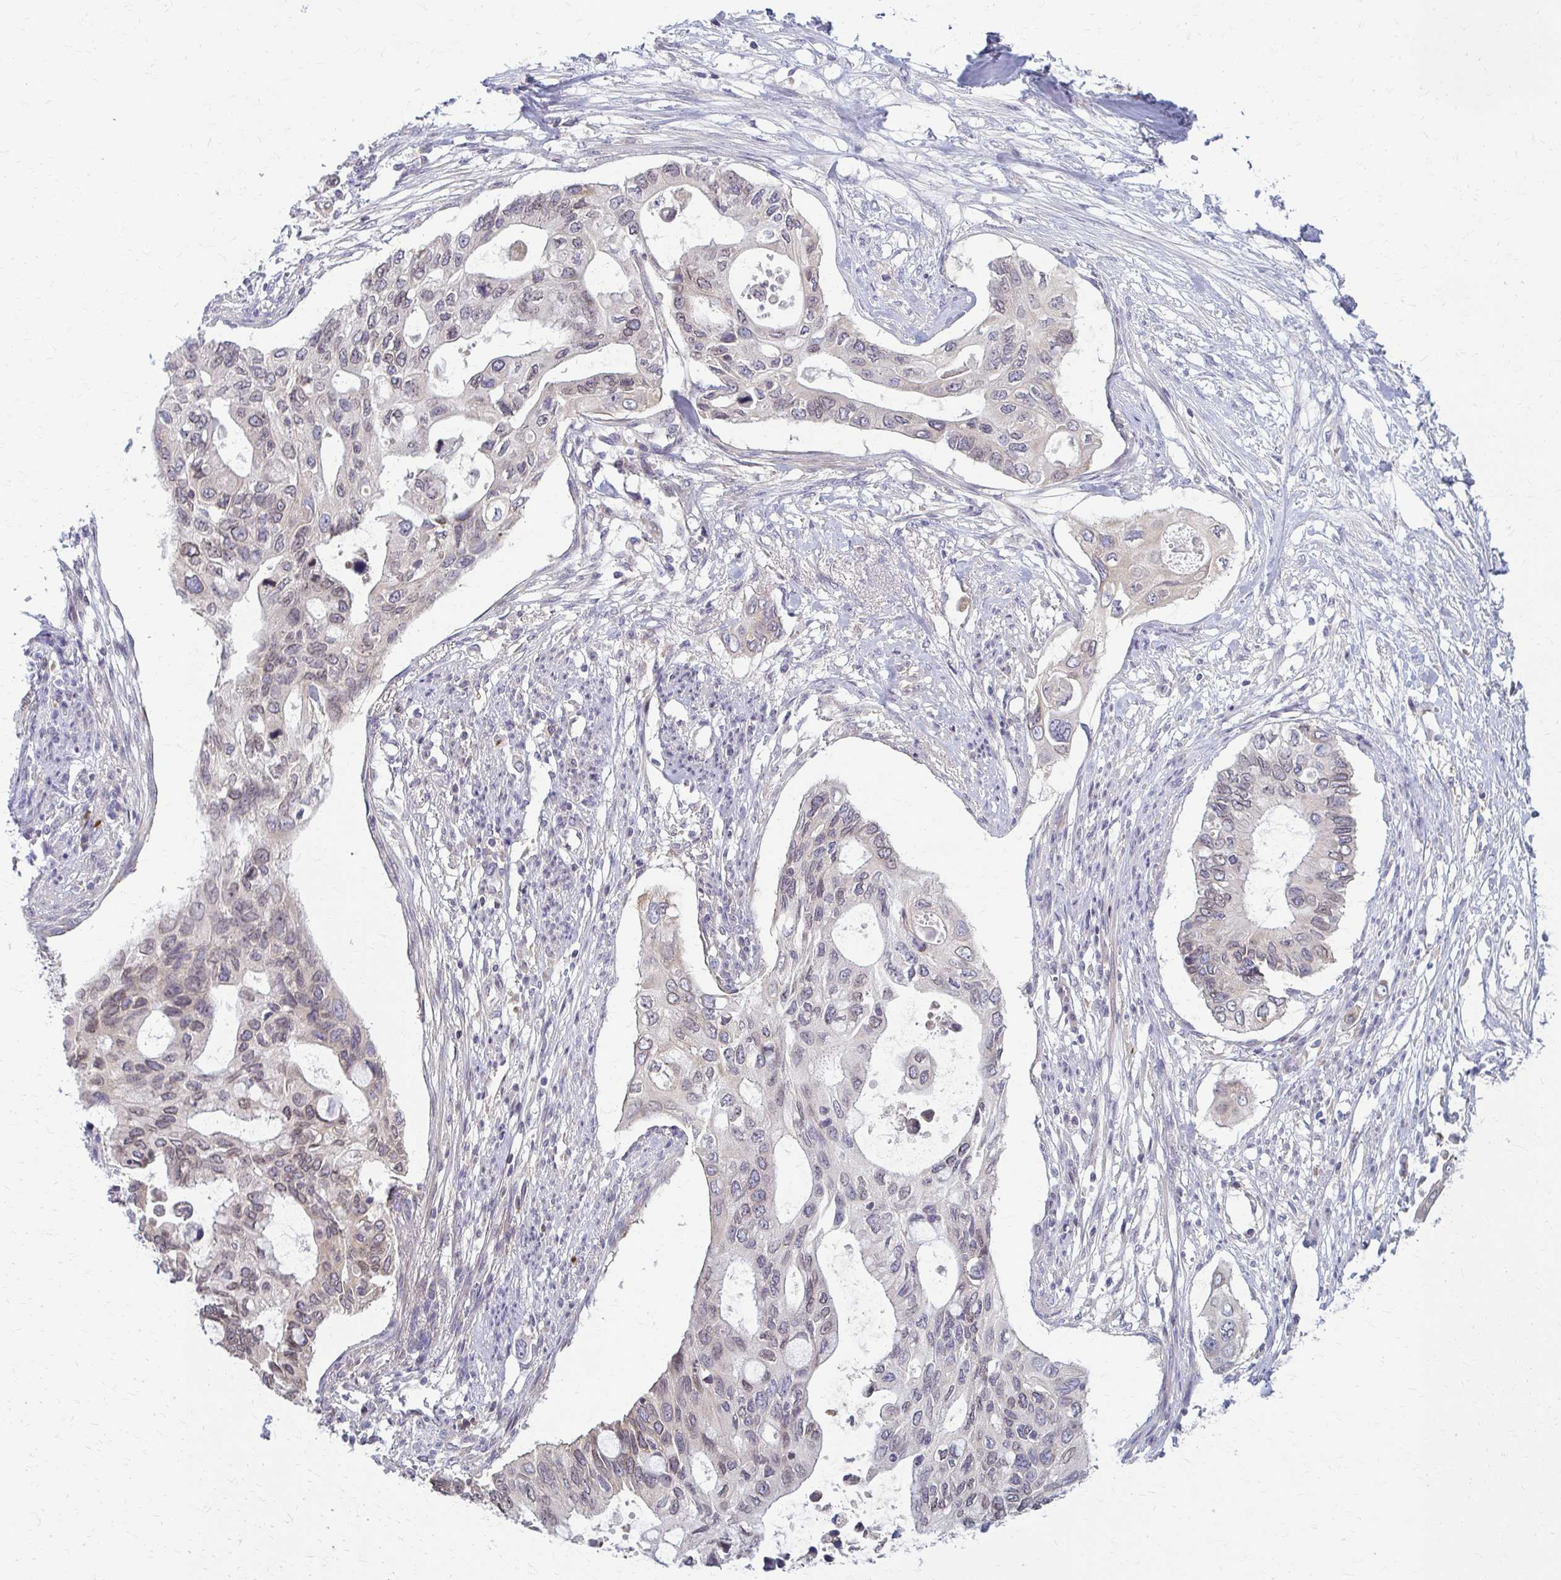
{"staining": {"intensity": "weak", "quantity": "<25%", "location": "nuclear"}, "tissue": "pancreatic cancer", "cell_type": "Tumor cells", "image_type": "cancer", "snomed": [{"axis": "morphology", "description": "Adenocarcinoma, NOS"}, {"axis": "topography", "description": "Pancreas"}], "caption": "There is no significant positivity in tumor cells of pancreatic cancer. (DAB (3,3'-diaminobenzidine) immunohistochemistry, high magnification).", "gene": "MCRIP2", "patient": {"sex": "female", "age": 63}}